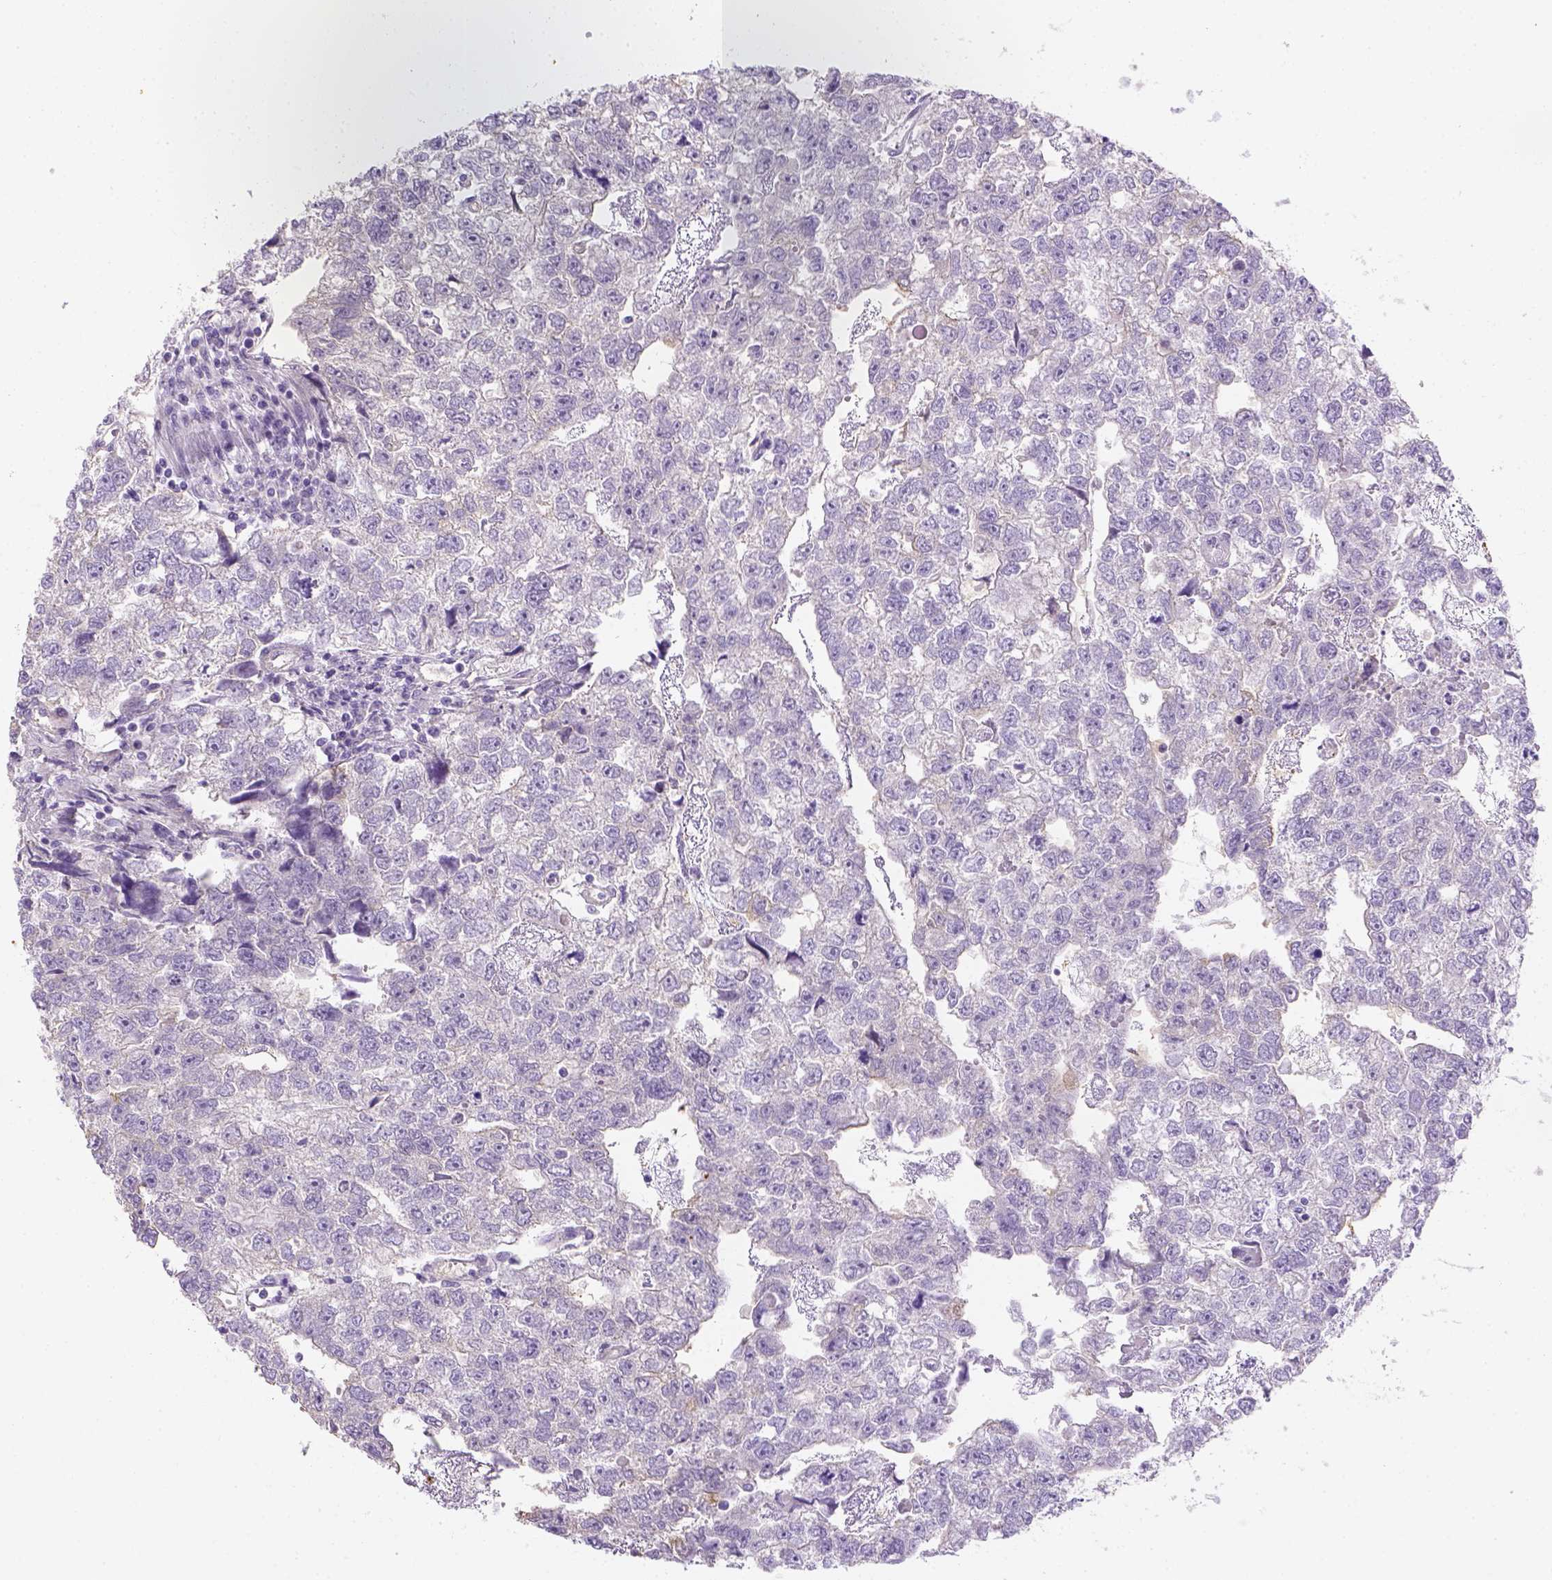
{"staining": {"intensity": "negative", "quantity": "none", "location": "none"}, "tissue": "testis cancer", "cell_type": "Tumor cells", "image_type": "cancer", "snomed": [{"axis": "morphology", "description": "Carcinoma, Embryonal, NOS"}, {"axis": "morphology", "description": "Teratoma, malignant, NOS"}, {"axis": "topography", "description": "Testis"}], "caption": "Testis cancer stained for a protein using IHC demonstrates no positivity tumor cells.", "gene": "CACNB1", "patient": {"sex": "male", "age": 44}}